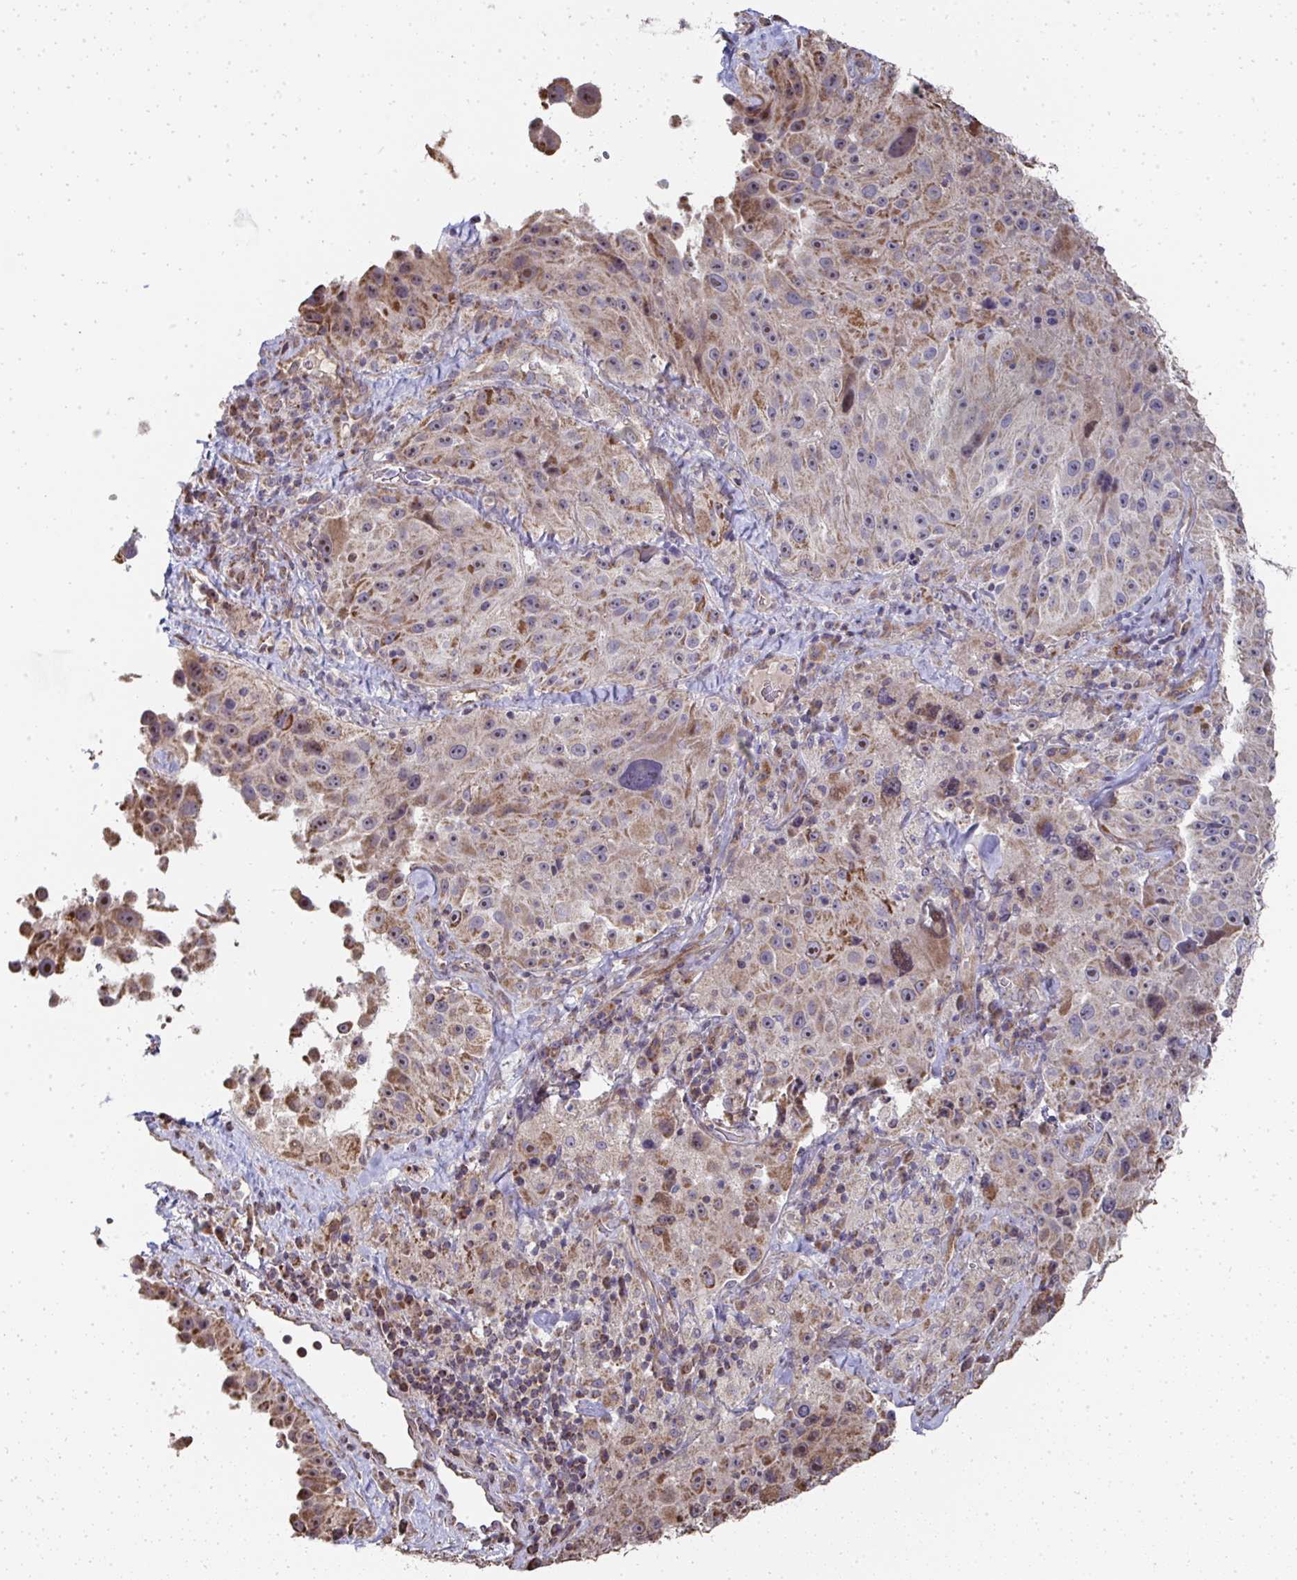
{"staining": {"intensity": "moderate", "quantity": "<25%", "location": "cytoplasmic/membranous,nuclear"}, "tissue": "melanoma", "cell_type": "Tumor cells", "image_type": "cancer", "snomed": [{"axis": "morphology", "description": "Malignant melanoma, Metastatic site"}, {"axis": "topography", "description": "Lymph node"}], "caption": "Immunohistochemical staining of malignant melanoma (metastatic site) displays low levels of moderate cytoplasmic/membranous and nuclear positivity in approximately <25% of tumor cells. (Brightfield microscopy of DAB IHC at high magnification).", "gene": "AGTPBP1", "patient": {"sex": "male", "age": 62}}